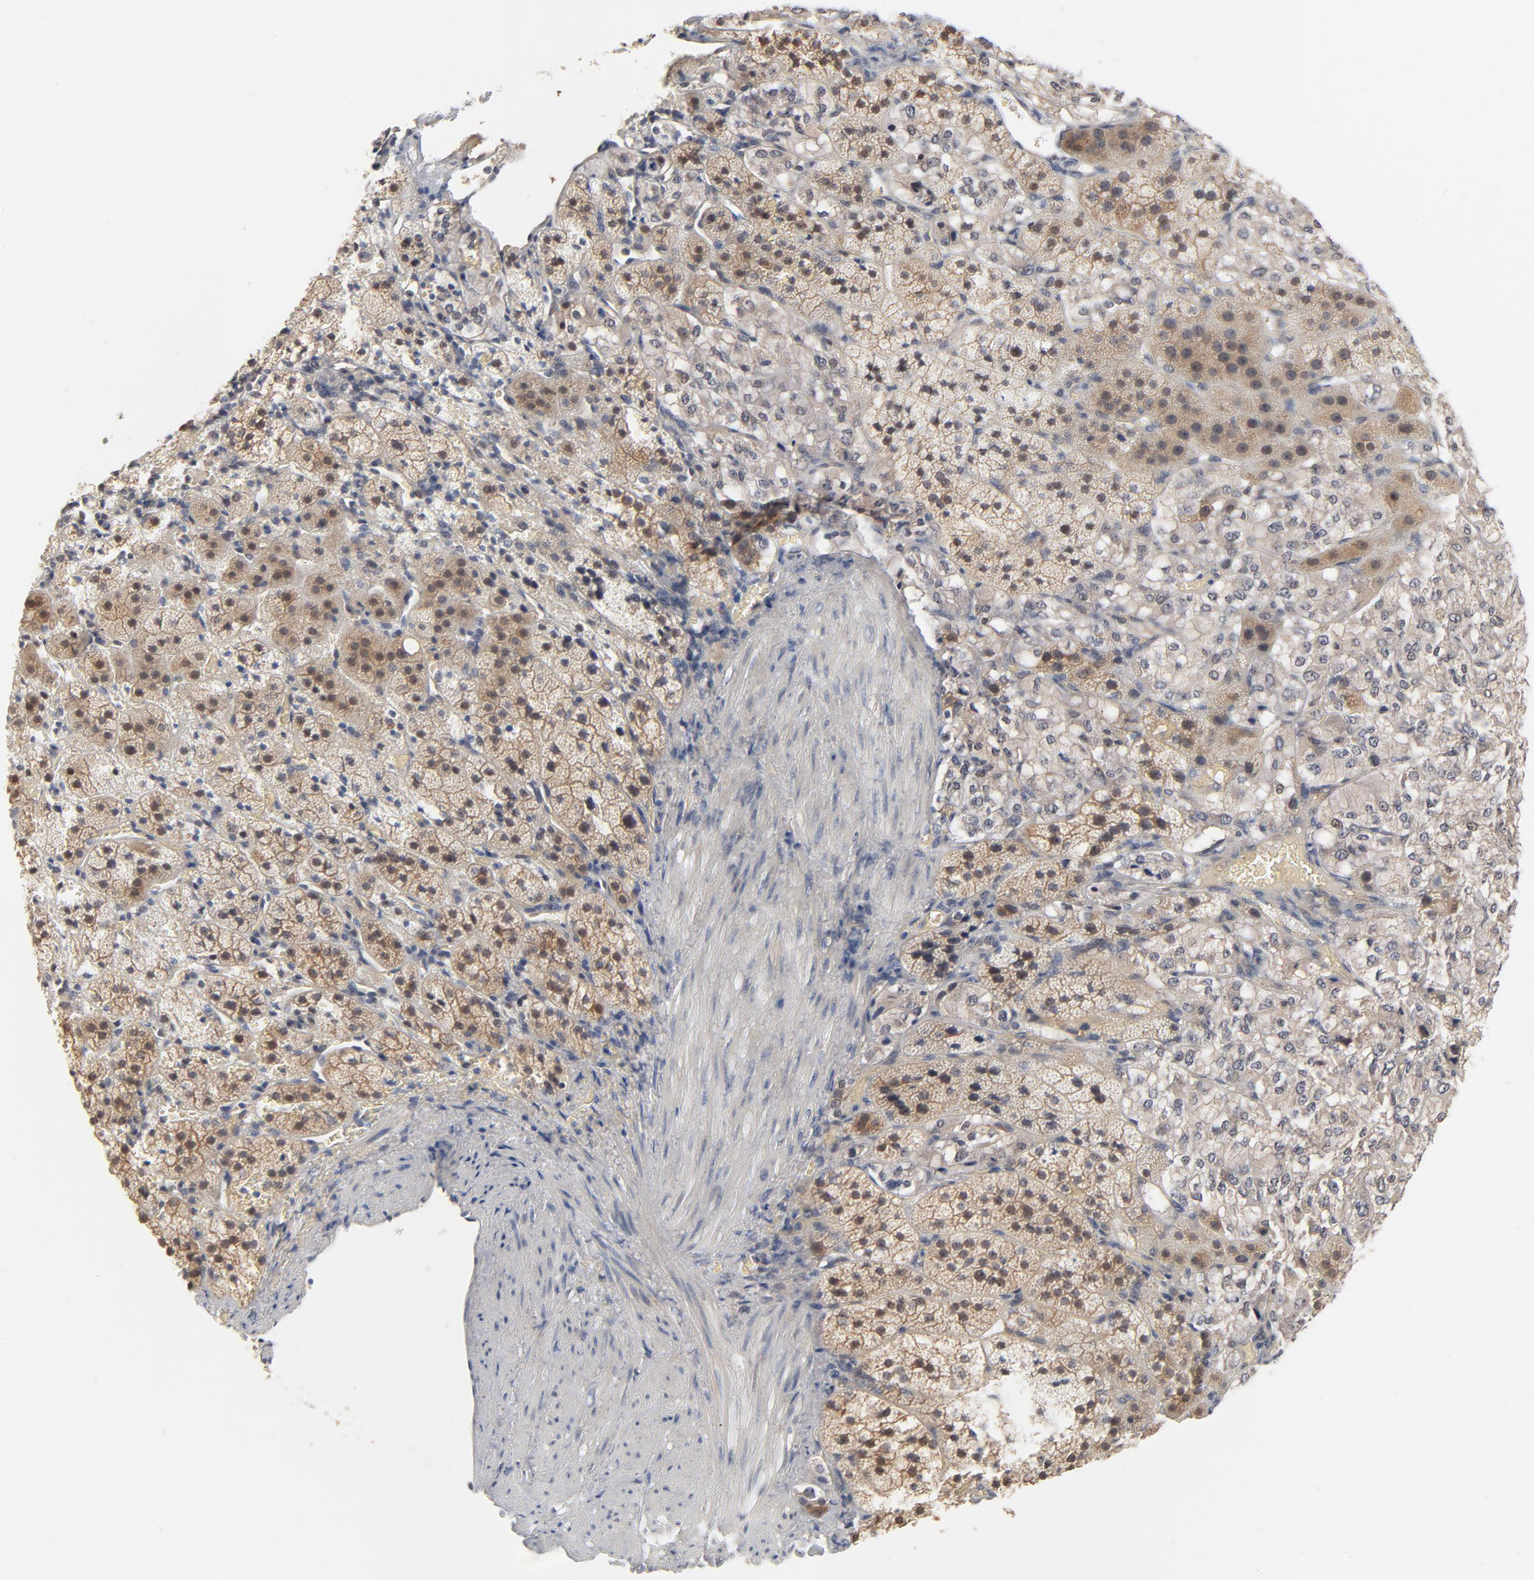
{"staining": {"intensity": "weak", "quantity": ">75%", "location": "cytoplasmic/membranous,nuclear"}, "tissue": "adrenal gland", "cell_type": "Glandular cells", "image_type": "normal", "snomed": [{"axis": "morphology", "description": "Normal tissue, NOS"}, {"axis": "topography", "description": "Adrenal gland"}], "caption": "Immunohistochemical staining of benign adrenal gland shows low levels of weak cytoplasmic/membranous,nuclear positivity in approximately >75% of glandular cells.", "gene": "EPCAM", "patient": {"sex": "female", "age": 44}}